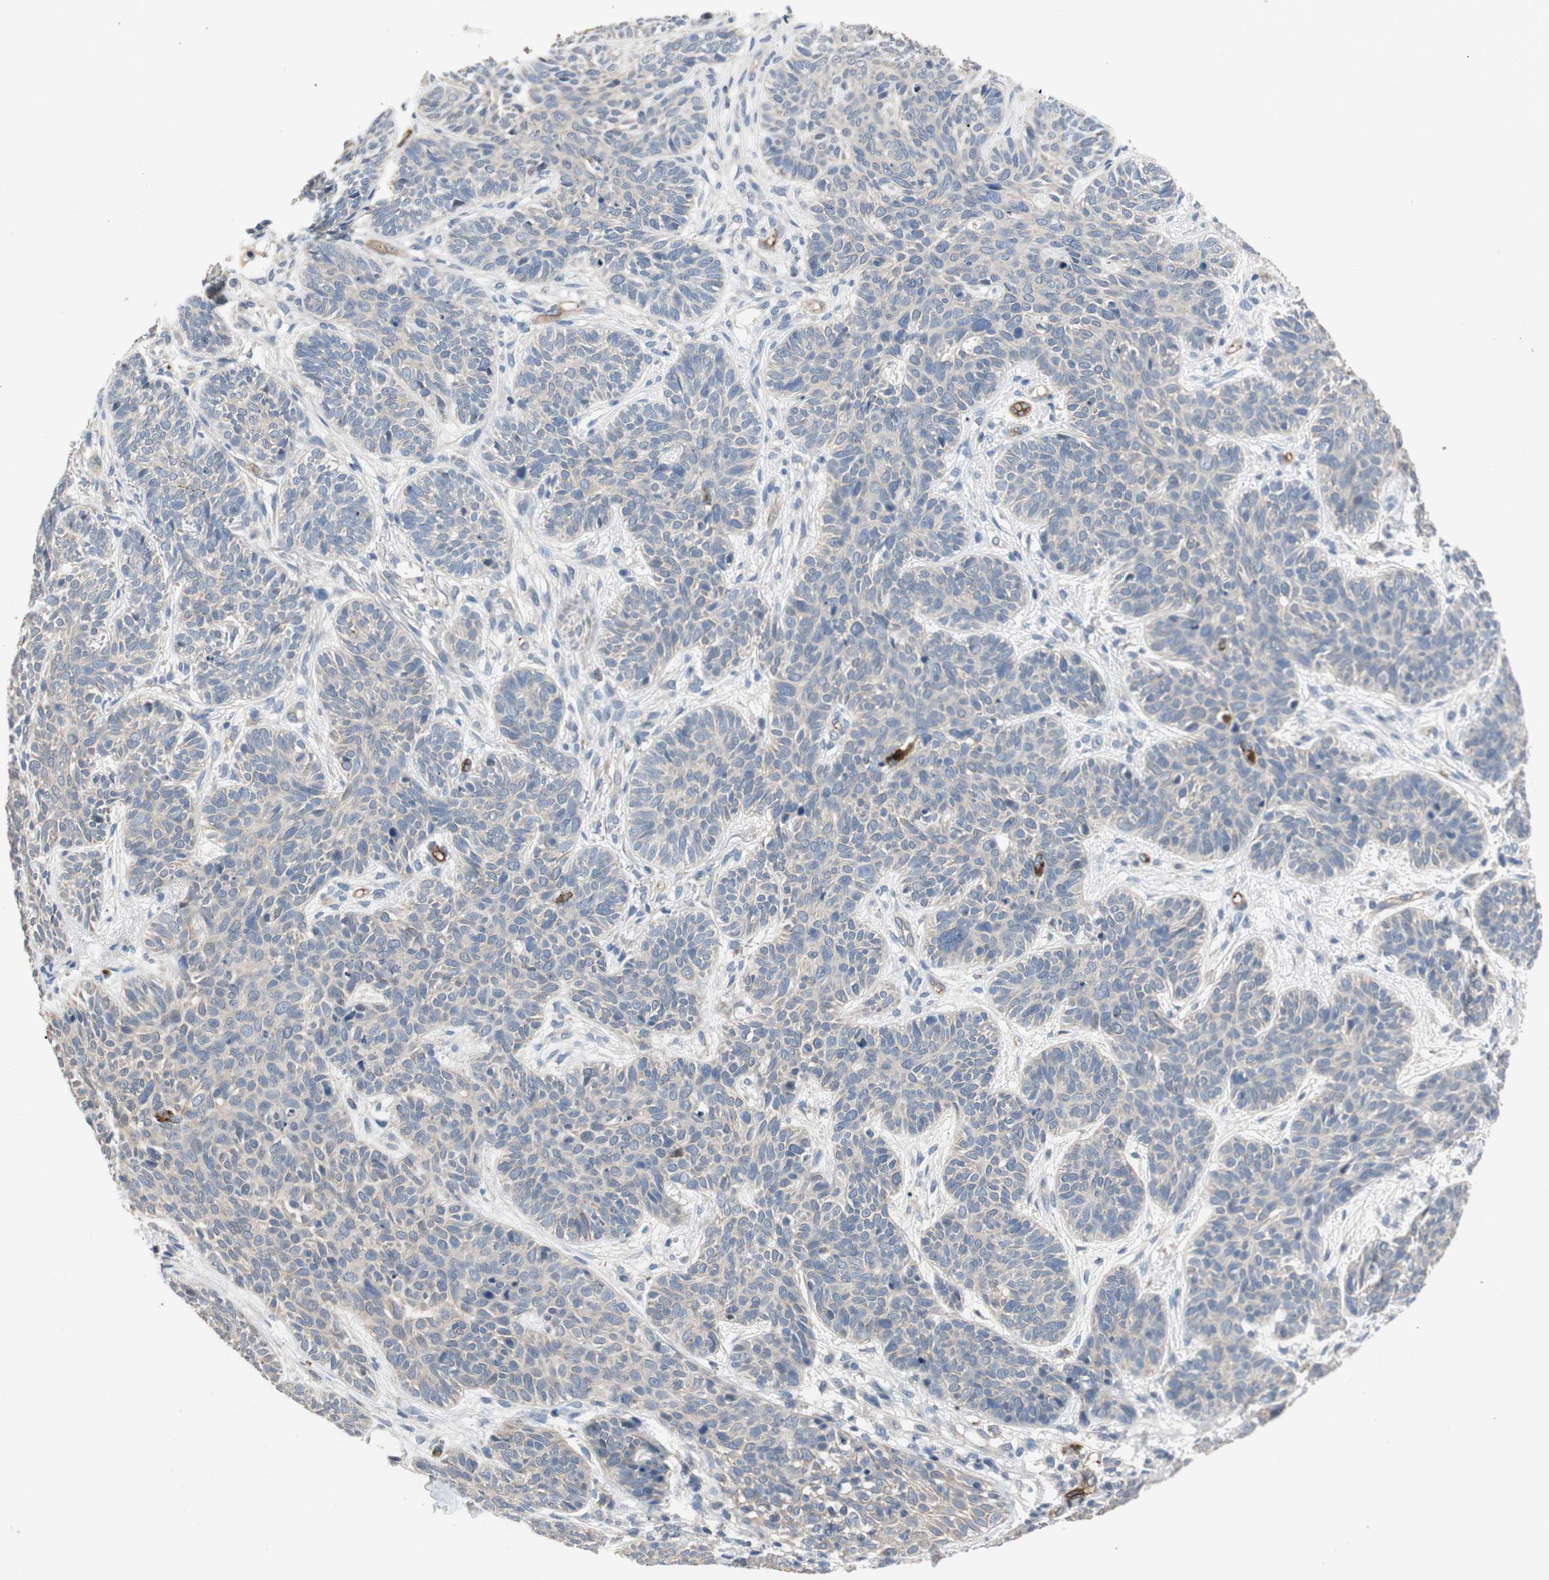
{"staining": {"intensity": "negative", "quantity": "none", "location": "none"}, "tissue": "skin cancer", "cell_type": "Tumor cells", "image_type": "cancer", "snomed": [{"axis": "morphology", "description": "Normal tissue, NOS"}, {"axis": "morphology", "description": "Basal cell carcinoma"}, {"axis": "topography", "description": "Skin"}], "caption": "The micrograph shows no staining of tumor cells in skin basal cell carcinoma.", "gene": "ALPL", "patient": {"sex": "male", "age": 52}}